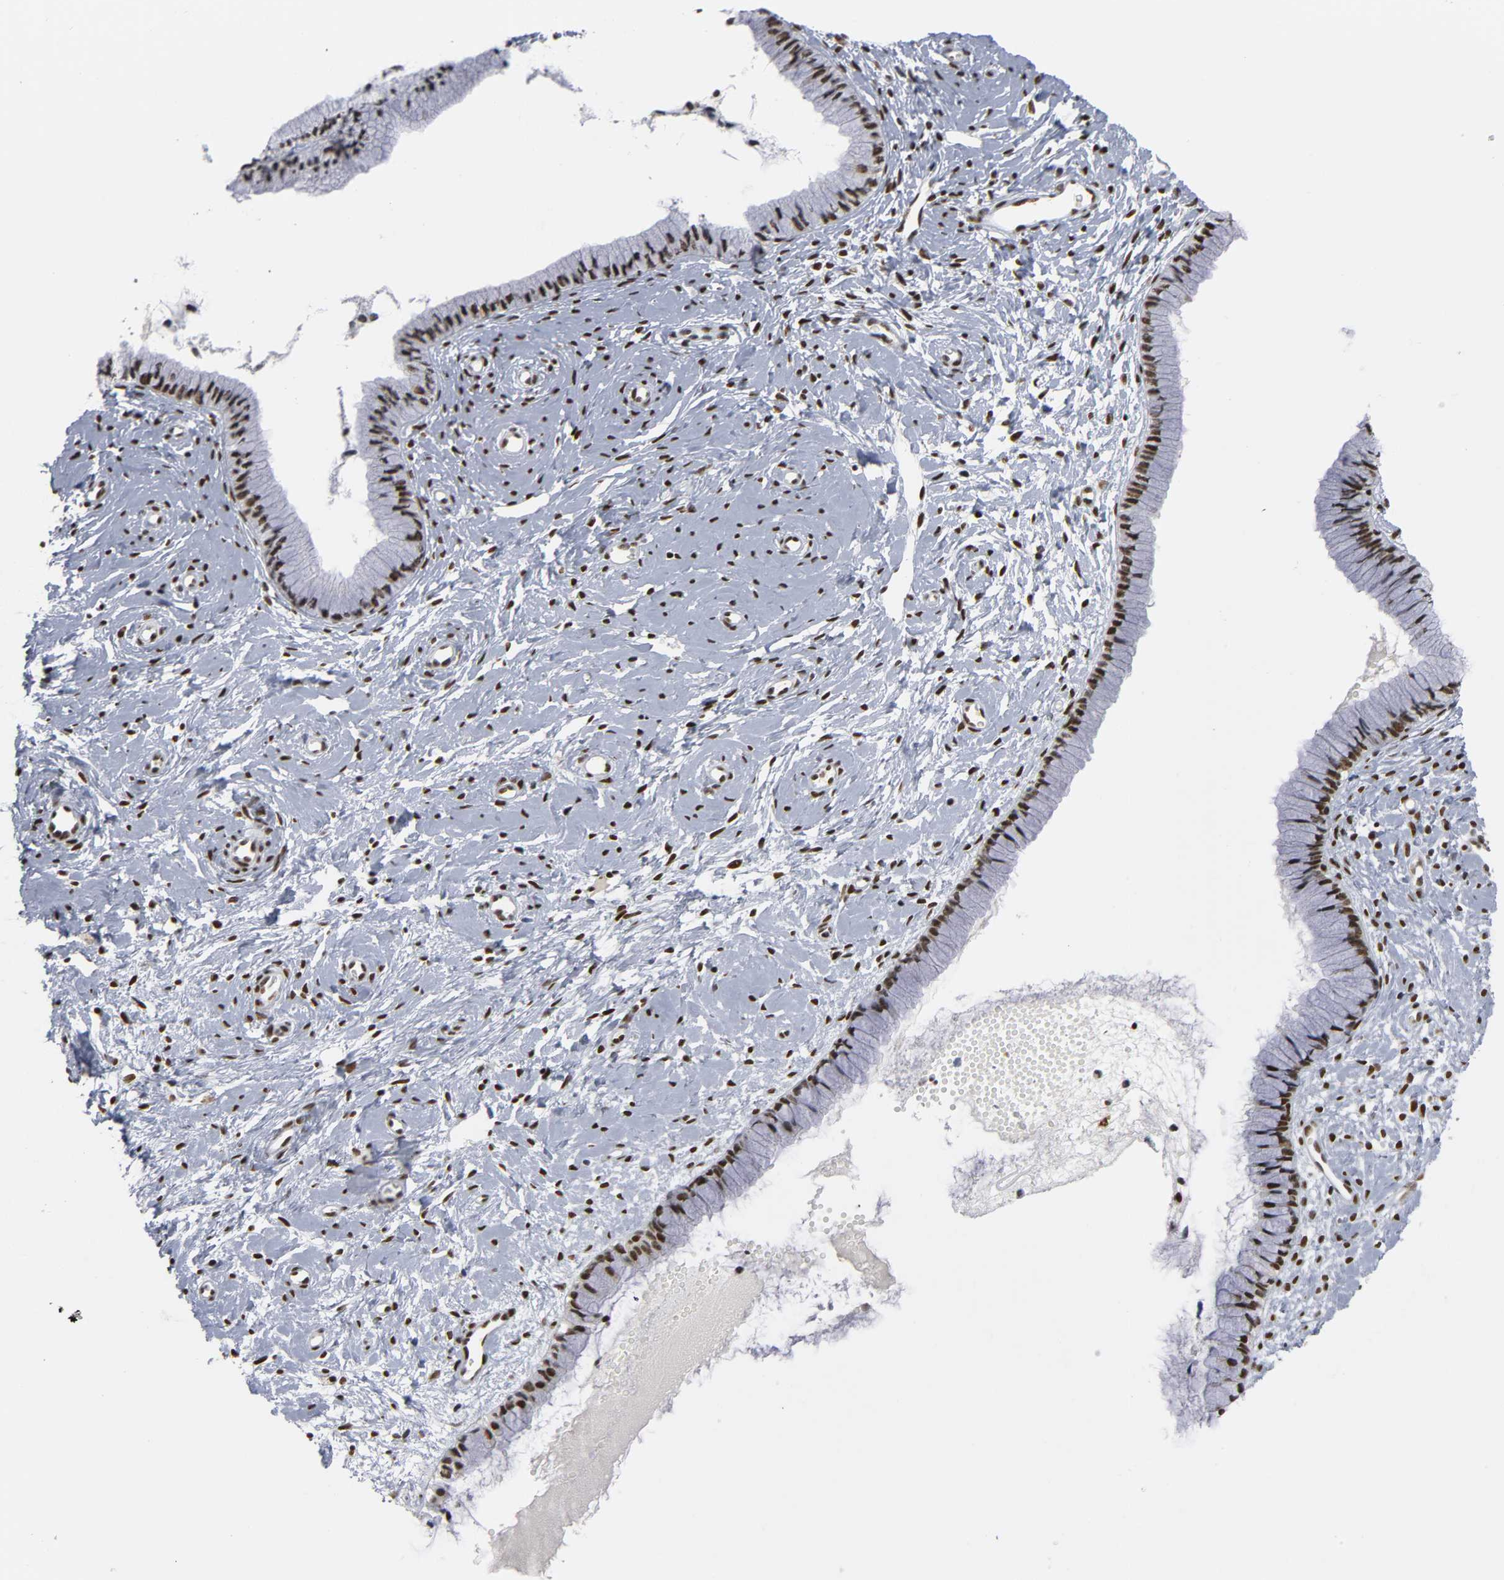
{"staining": {"intensity": "strong", "quantity": ">75%", "location": "nuclear"}, "tissue": "cervix", "cell_type": "Glandular cells", "image_type": "normal", "snomed": [{"axis": "morphology", "description": "Normal tissue, NOS"}, {"axis": "topography", "description": "Cervix"}], "caption": "Protein staining of unremarkable cervix demonstrates strong nuclear positivity in about >75% of glandular cells. (DAB IHC, brown staining for protein, blue staining for nuclei).", "gene": "CREBBP", "patient": {"sex": "female", "age": 46}}